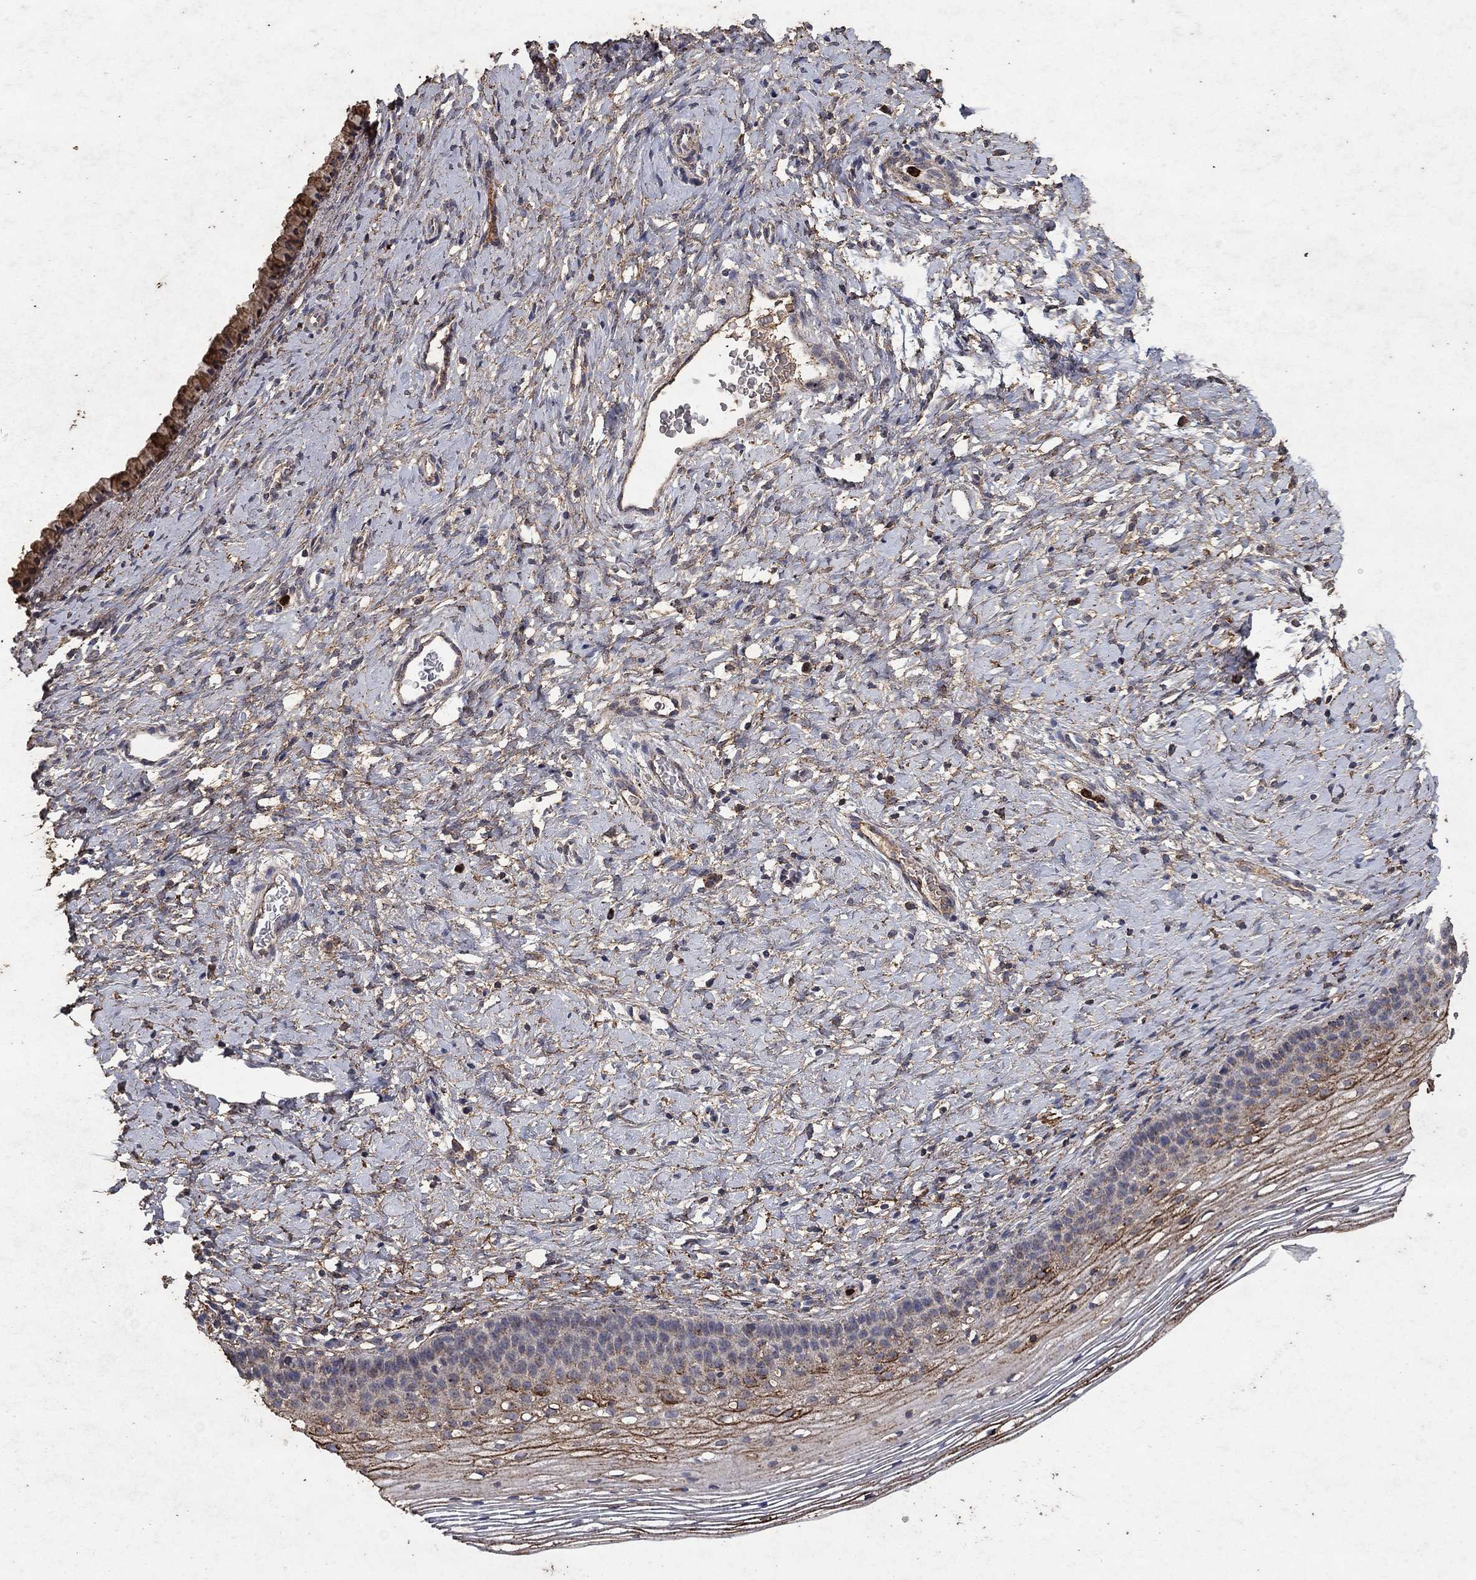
{"staining": {"intensity": "weak", "quantity": ">75%", "location": "cytoplasmic/membranous"}, "tissue": "cervix", "cell_type": "Glandular cells", "image_type": "normal", "snomed": [{"axis": "morphology", "description": "Normal tissue, NOS"}, {"axis": "topography", "description": "Cervix"}], "caption": "Glandular cells exhibit weak cytoplasmic/membranous staining in approximately >75% of cells in benign cervix. (brown staining indicates protein expression, while blue staining denotes nuclei).", "gene": "CD24", "patient": {"sex": "female", "age": 39}}